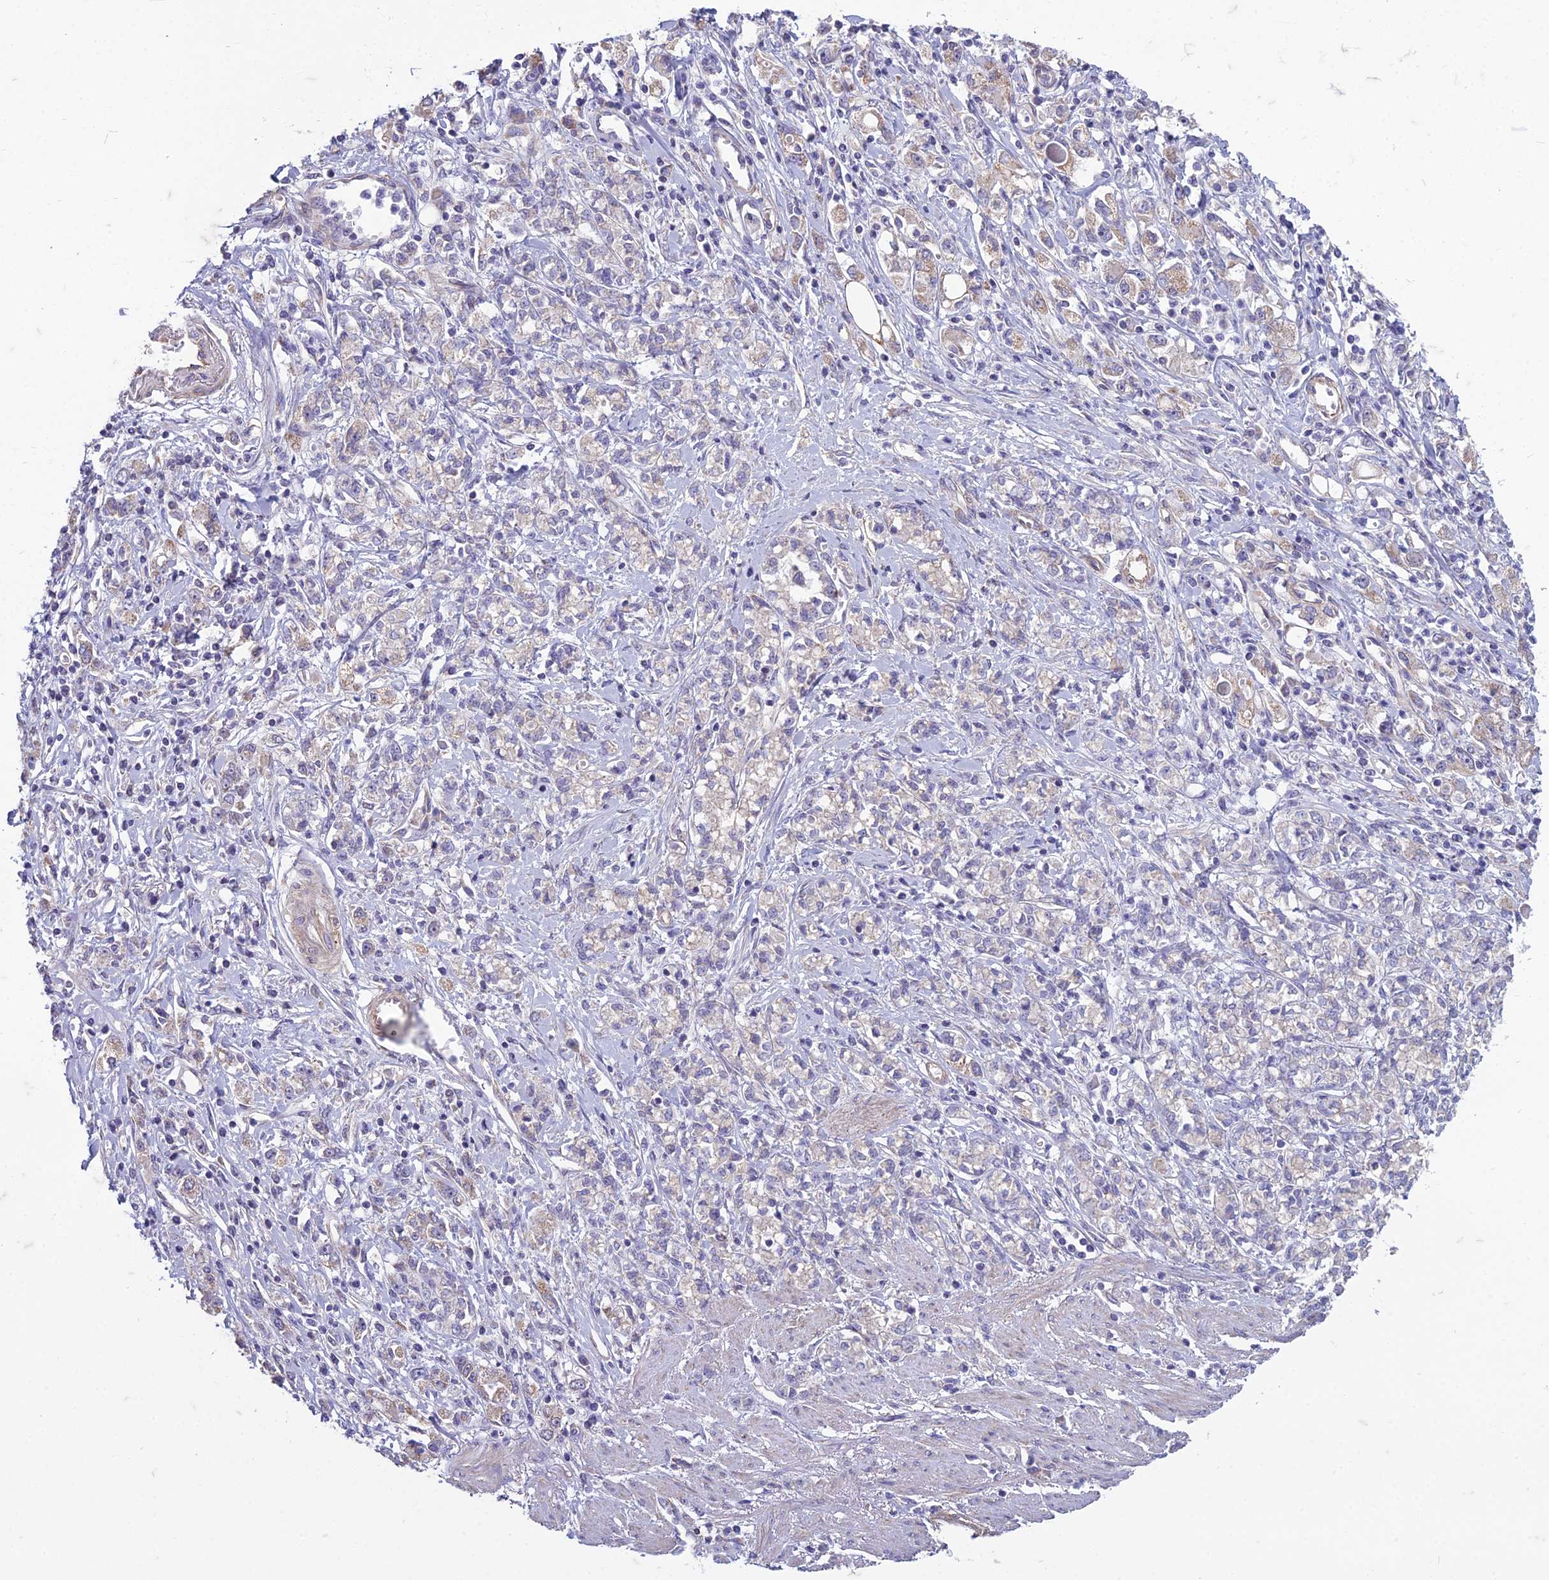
{"staining": {"intensity": "negative", "quantity": "none", "location": "none"}, "tissue": "stomach cancer", "cell_type": "Tumor cells", "image_type": "cancer", "snomed": [{"axis": "morphology", "description": "Adenocarcinoma, NOS"}, {"axis": "topography", "description": "Stomach"}], "caption": "Immunohistochemistry micrograph of neoplastic tissue: stomach cancer stained with DAB (3,3'-diaminobenzidine) demonstrates no significant protein positivity in tumor cells.", "gene": "DUS2", "patient": {"sex": "female", "age": 76}}